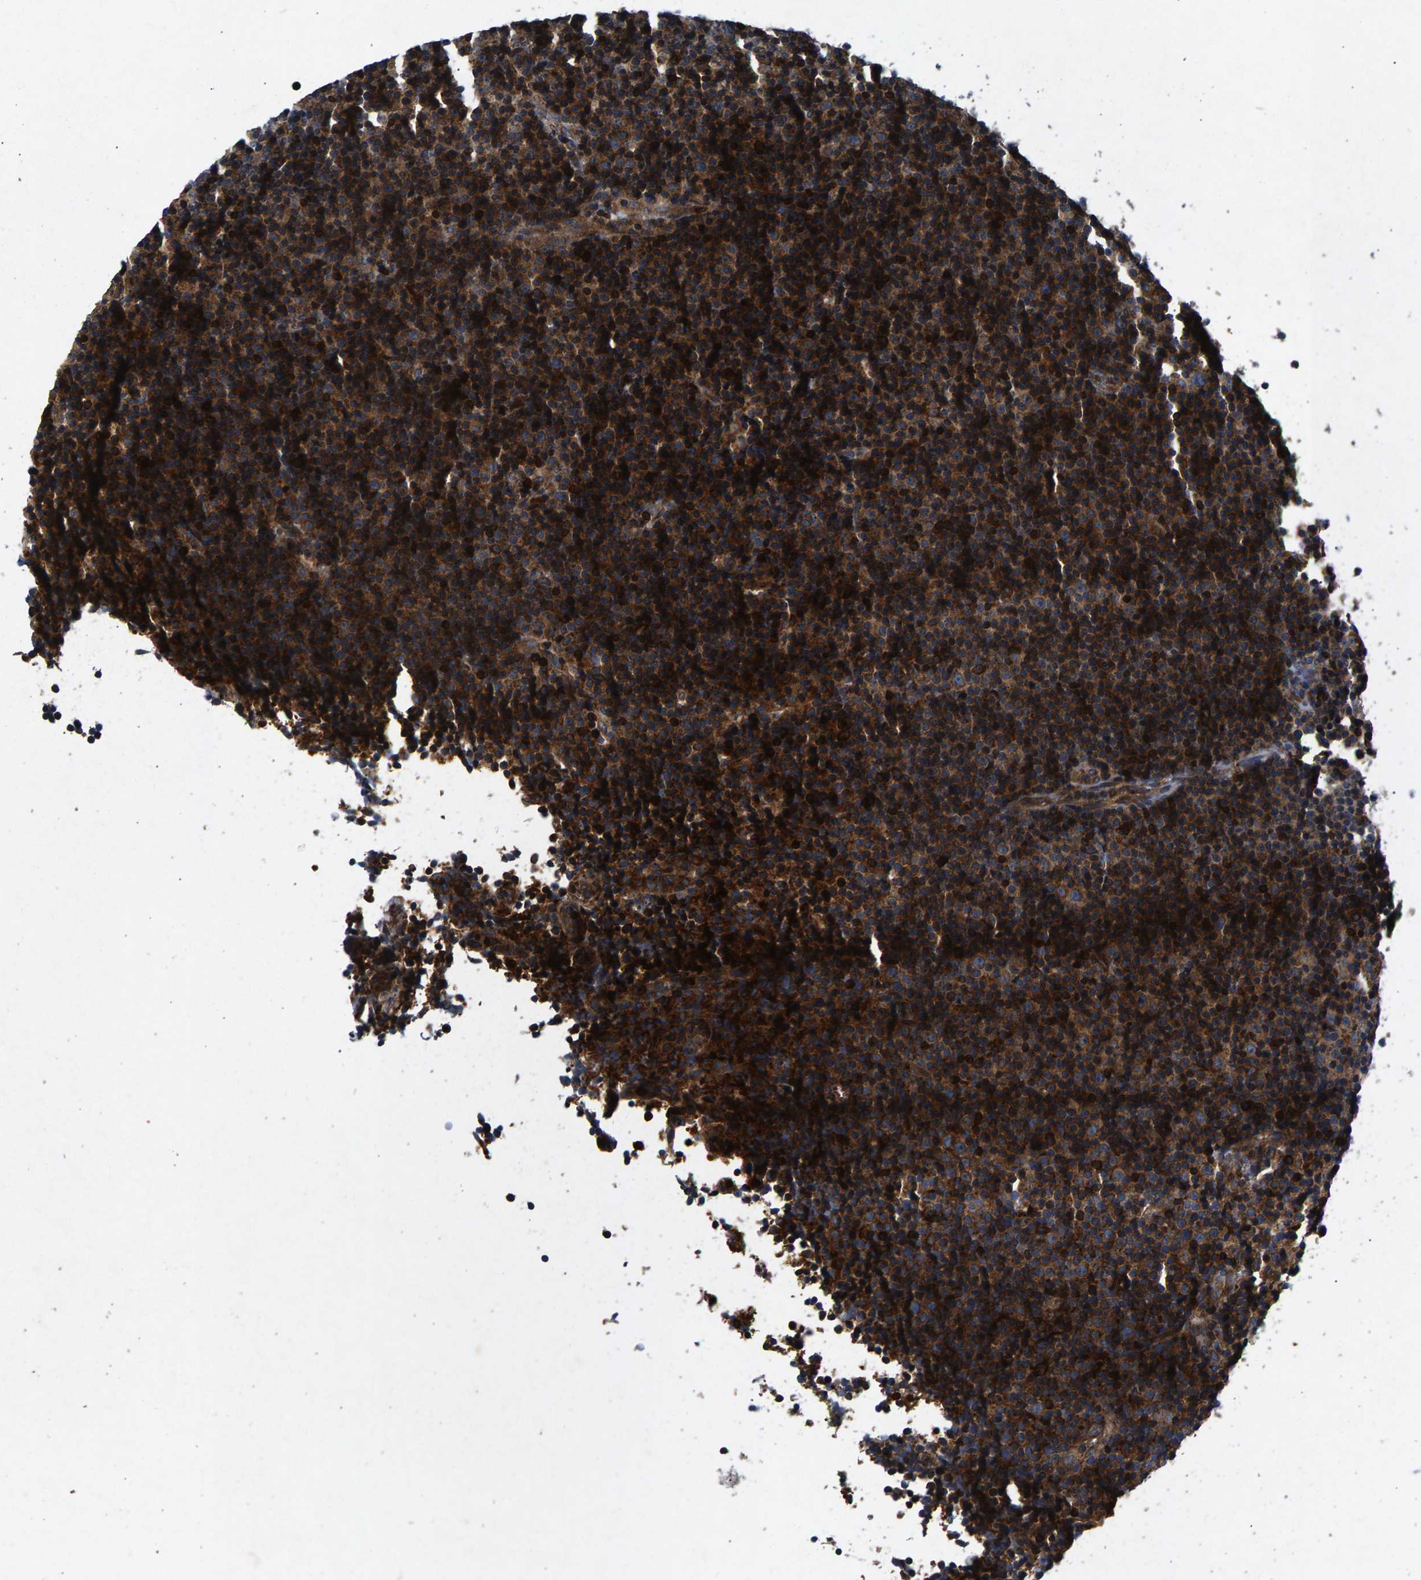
{"staining": {"intensity": "strong", "quantity": ">75%", "location": "cytoplasmic/membranous"}, "tissue": "lymphoma", "cell_type": "Tumor cells", "image_type": "cancer", "snomed": [{"axis": "morphology", "description": "Malignant lymphoma, non-Hodgkin's type, Low grade"}, {"axis": "topography", "description": "Lymph node"}], "caption": "High-power microscopy captured an immunohistochemistry (IHC) histopathology image of low-grade malignant lymphoma, non-Hodgkin's type, revealing strong cytoplasmic/membranous positivity in approximately >75% of tumor cells.", "gene": "LPCAT1", "patient": {"sex": "female", "age": 67}}